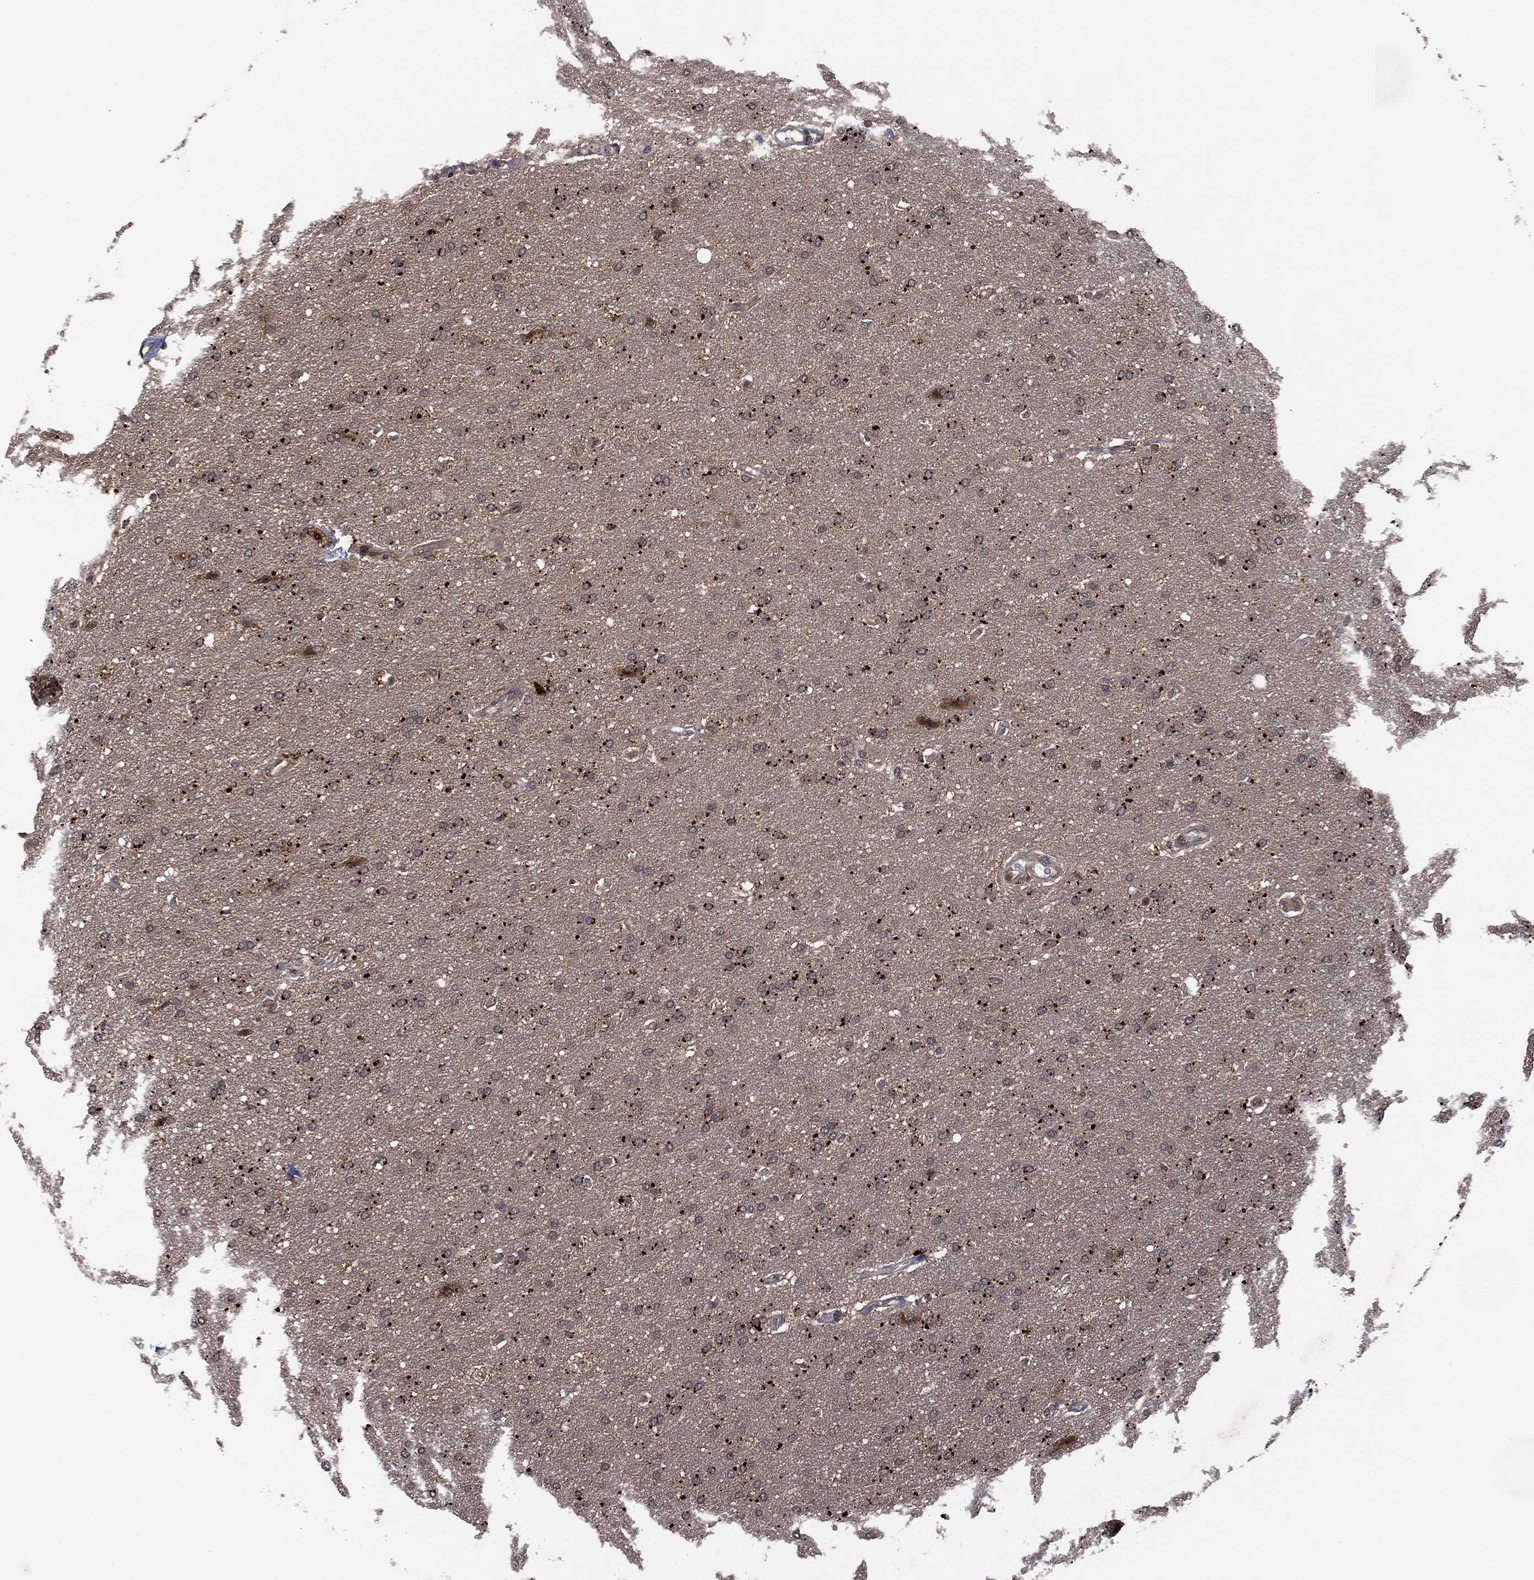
{"staining": {"intensity": "negative", "quantity": "none", "location": "none"}, "tissue": "glioma", "cell_type": "Tumor cells", "image_type": "cancer", "snomed": [{"axis": "morphology", "description": "Glioma, malignant, Low grade"}, {"axis": "topography", "description": "Brain"}], "caption": "Tumor cells are negative for protein expression in human malignant glioma (low-grade). The staining was performed using DAB to visualize the protein expression in brown, while the nuclei were stained in blue with hematoxylin (Magnification: 20x).", "gene": "ATG4B", "patient": {"sex": "female", "age": 37}}